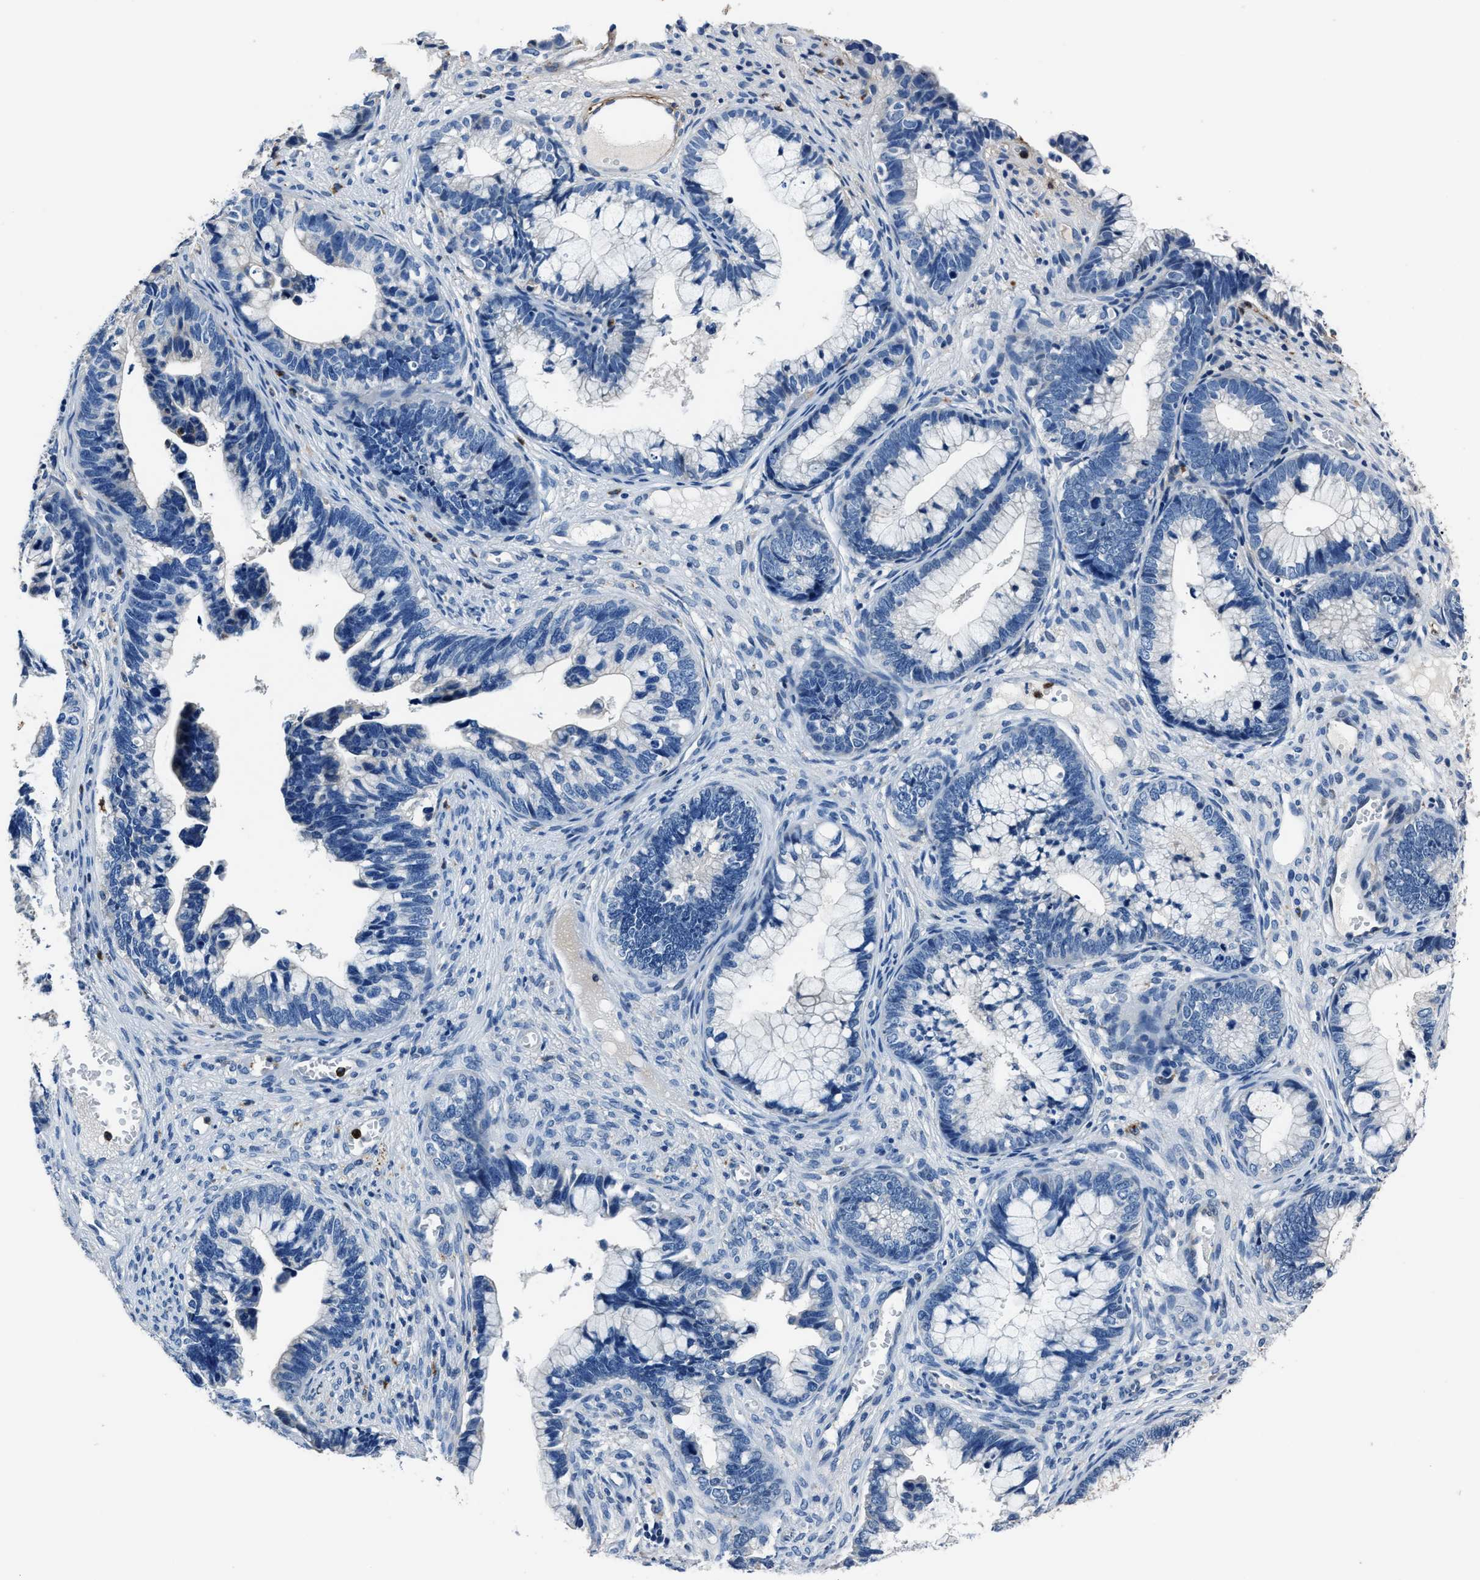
{"staining": {"intensity": "negative", "quantity": "none", "location": "none"}, "tissue": "cervical cancer", "cell_type": "Tumor cells", "image_type": "cancer", "snomed": [{"axis": "morphology", "description": "Adenocarcinoma, NOS"}, {"axis": "topography", "description": "Cervix"}], "caption": "Tumor cells are negative for protein expression in human cervical cancer (adenocarcinoma).", "gene": "FGL2", "patient": {"sex": "female", "age": 44}}